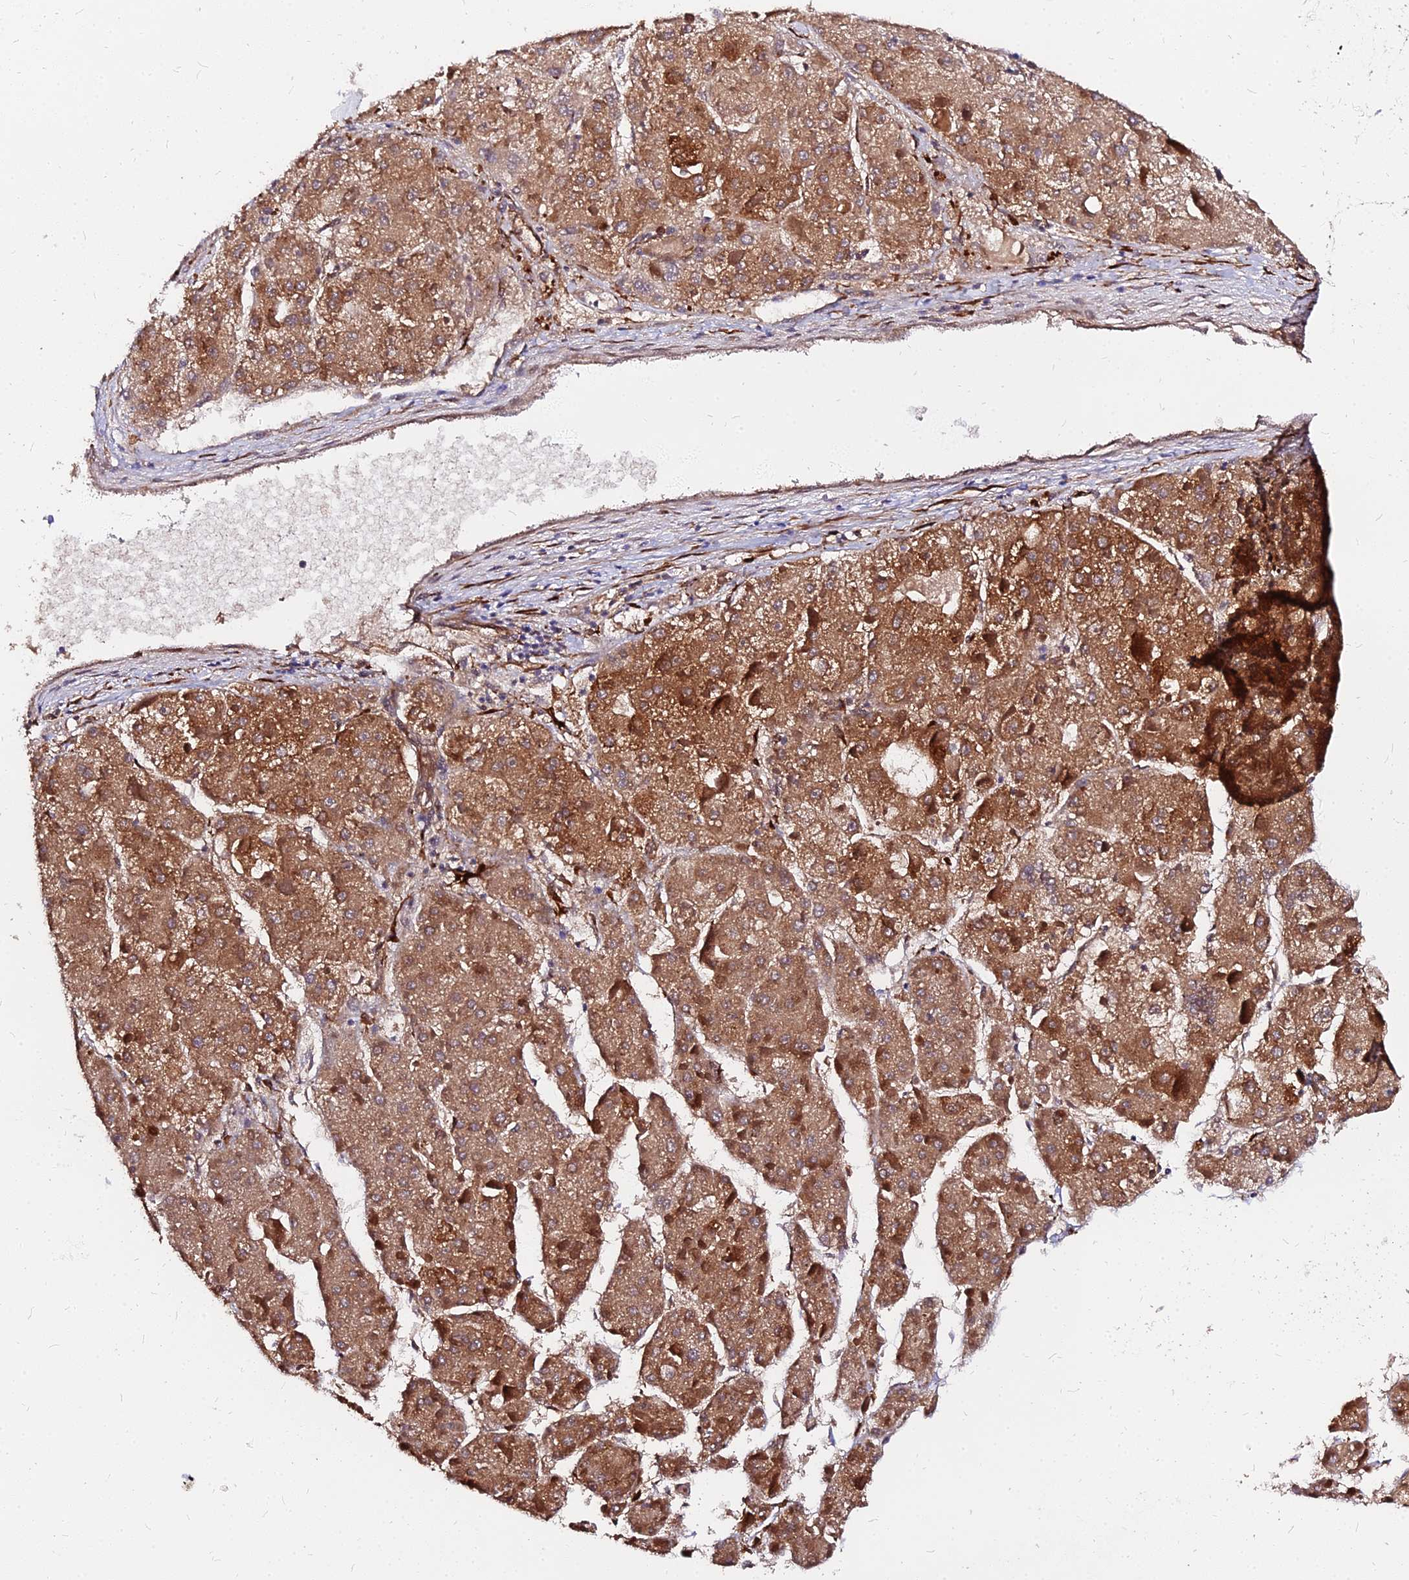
{"staining": {"intensity": "moderate", "quantity": ">75%", "location": "cytoplasmic/membranous"}, "tissue": "liver cancer", "cell_type": "Tumor cells", "image_type": "cancer", "snomed": [{"axis": "morphology", "description": "Carcinoma, Hepatocellular, NOS"}, {"axis": "topography", "description": "Liver"}], "caption": "Brown immunohistochemical staining in liver cancer displays moderate cytoplasmic/membranous expression in about >75% of tumor cells.", "gene": "PDE4D", "patient": {"sex": "female", "age": 73}}